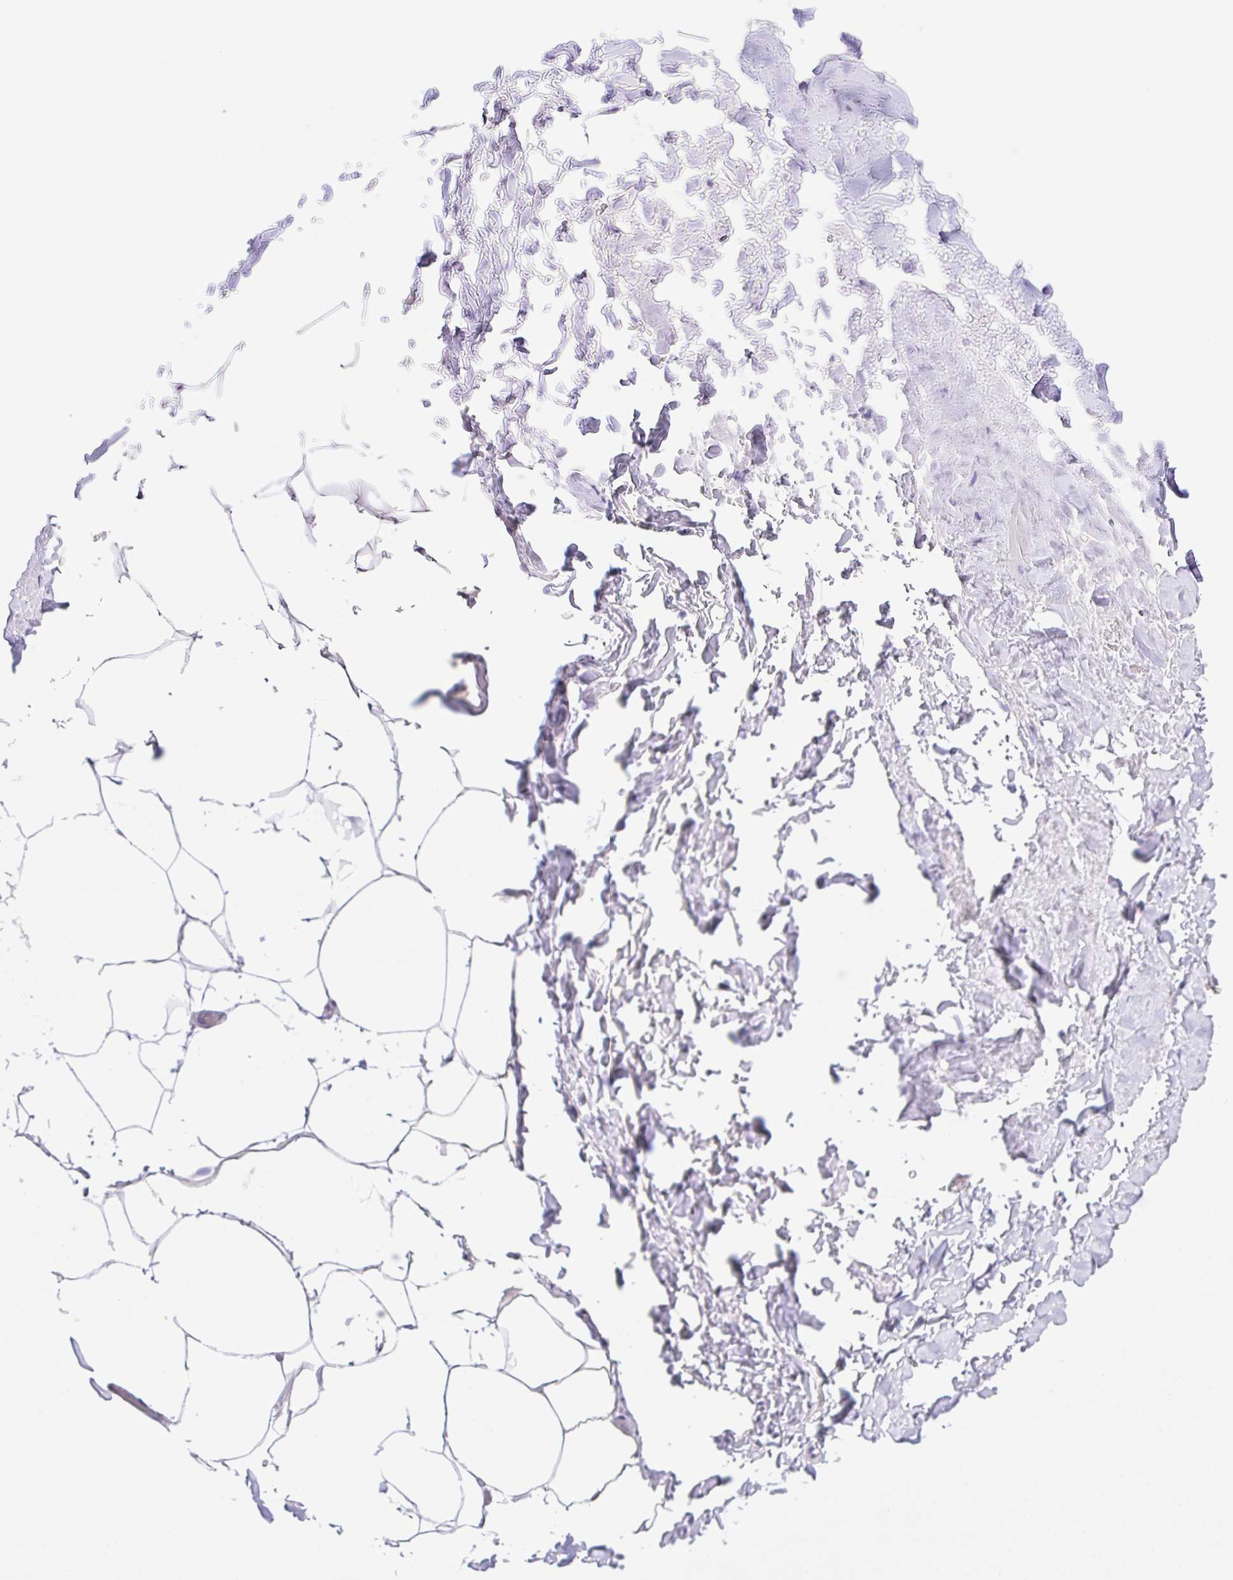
{"staining": {"intensity": "negative", "quantity": "none", "location": "none"}, "tissue": "adipose tissue", "cell_type": "Adipocytes", "image_type": "normal", "snomed": [{"axis": "morphology", "description": "Normal tissue, NOS"}, {"axis": "topography", "description": "Vascular tissue"}, {"axis": "topography", "description": "Peripheral nerve tissue"}], "caption": "Adipocytes show no significant expression in benign adipose tissue.", "gene": "ARPP21", "patient": {"sex": "male", "age": 41}}